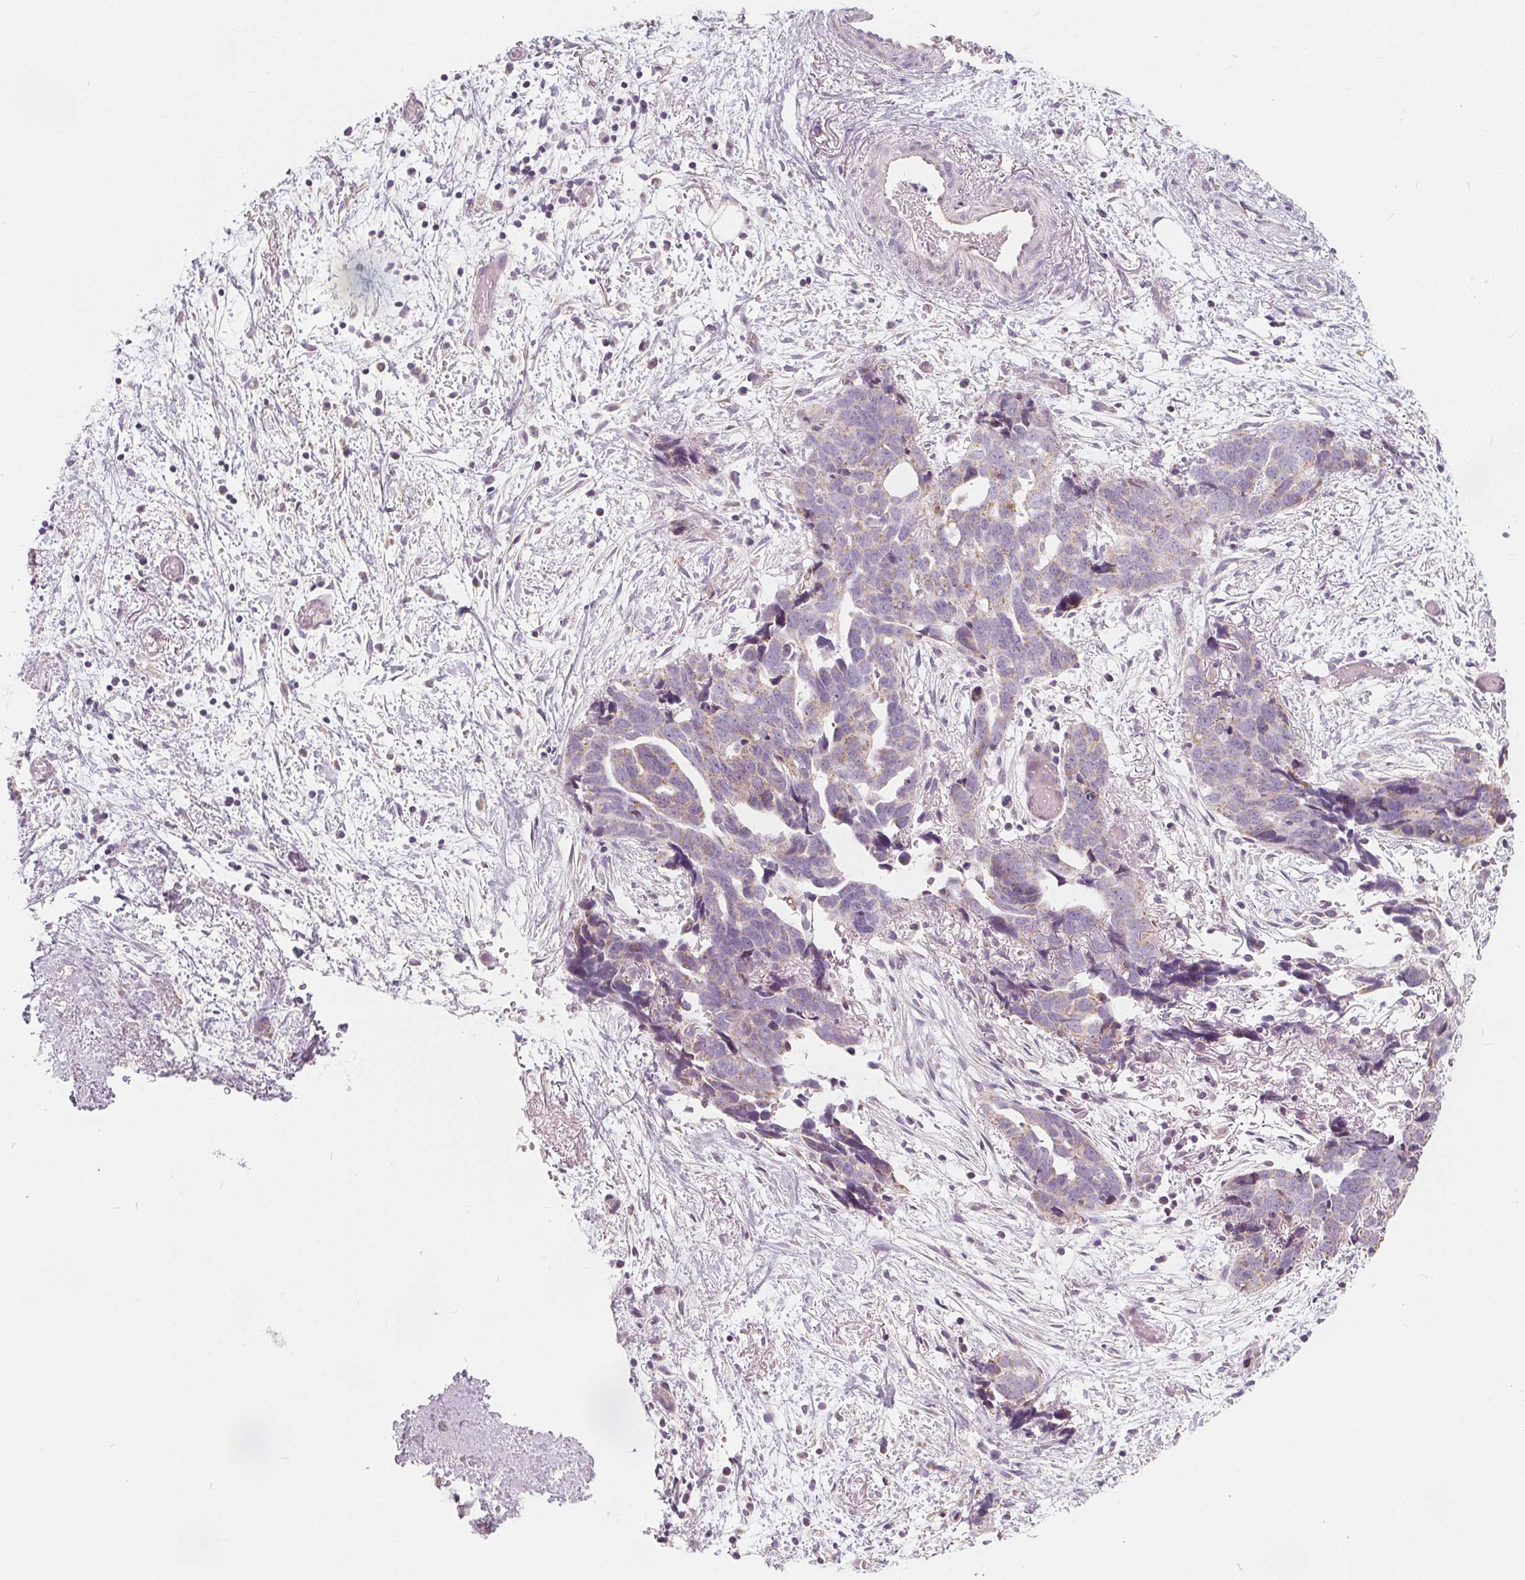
{"staining": {"intensity": "weak", "quantity": "25%-75%", "location": "cytoplasmic/membranous"}, "tissue": "ovarian cancer", "cell_type": "Tumor cells", "image_type": "cancer", "snomed": [{"axis": "morphology", "description": "Cystadenocarcinoma, serous, NOS"}, {"axis": "topography", "description": "Ovary"}], "caption": "Protein staining exhibits weak cytoplasmic/membranous expression in approximately 25%-75% of tumor cells in ovarian cancer.", "gene": "NUP210L", "patient": {"sex": "female", "age": 69}}